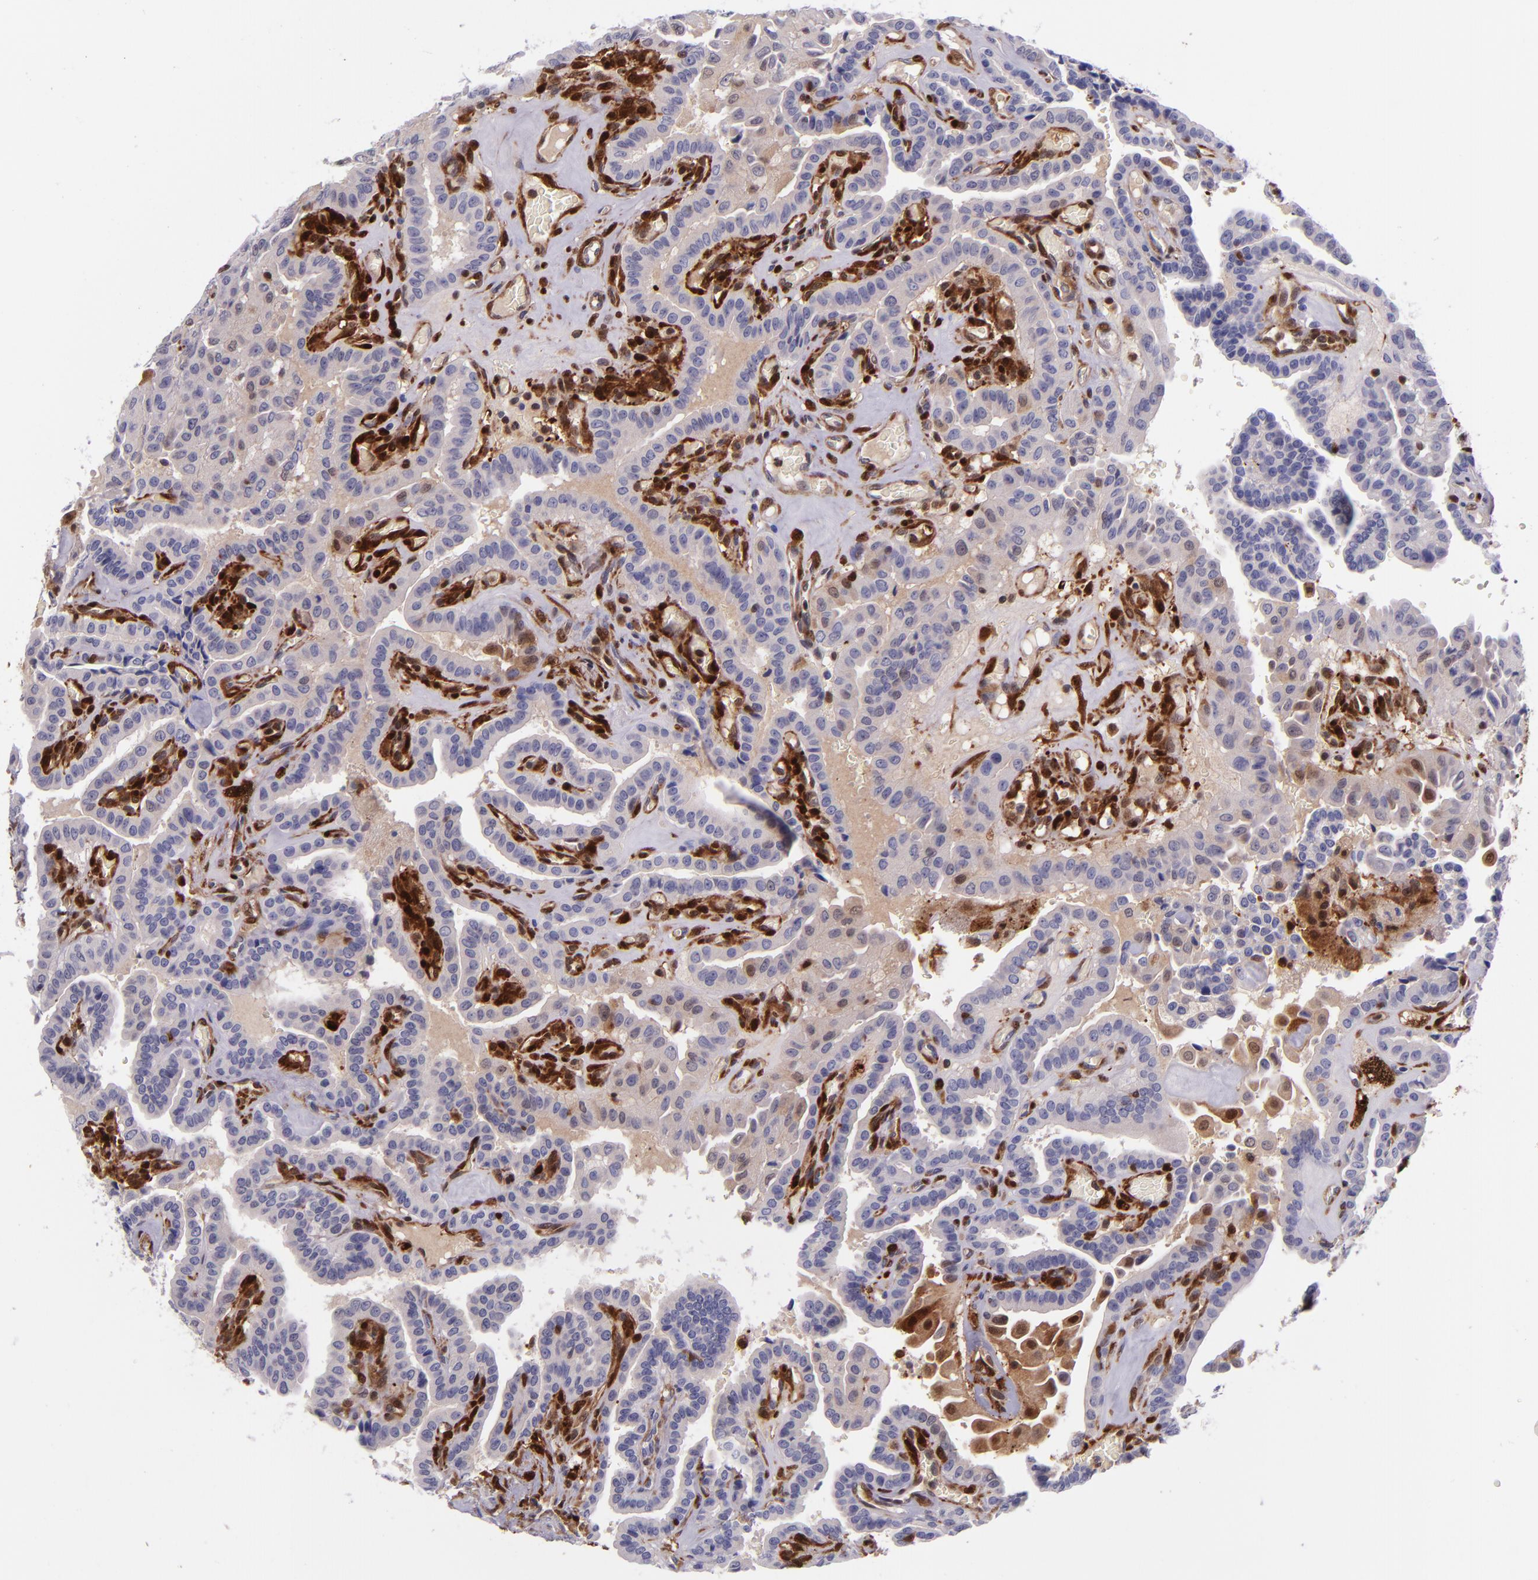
{"staining": {"intensity": "moderate", "quantity": "<25%", "location": "cytoplasmic/membranous,nuclear"}, "tissue": "thyroid cancer", "cell_type": "Tumor cells", "image_type": "cancer", "snomed": [{"axis": "morphology", "description": "Papillary adenocarcinoma, NOS"}, {"axis": "topography", "description": "Thyroid gland"}], "caption": "An IHC histopathology image of neoplastic tissue is shown. Protein staining in brown shows moderate cytoplasmic/membranous and nuclear positivity in thyroid cancer (papillary adenocarcinoma) within tumor cells.", "gene": "LGALS1", "patient": {"sex": "male", "age": 87}}